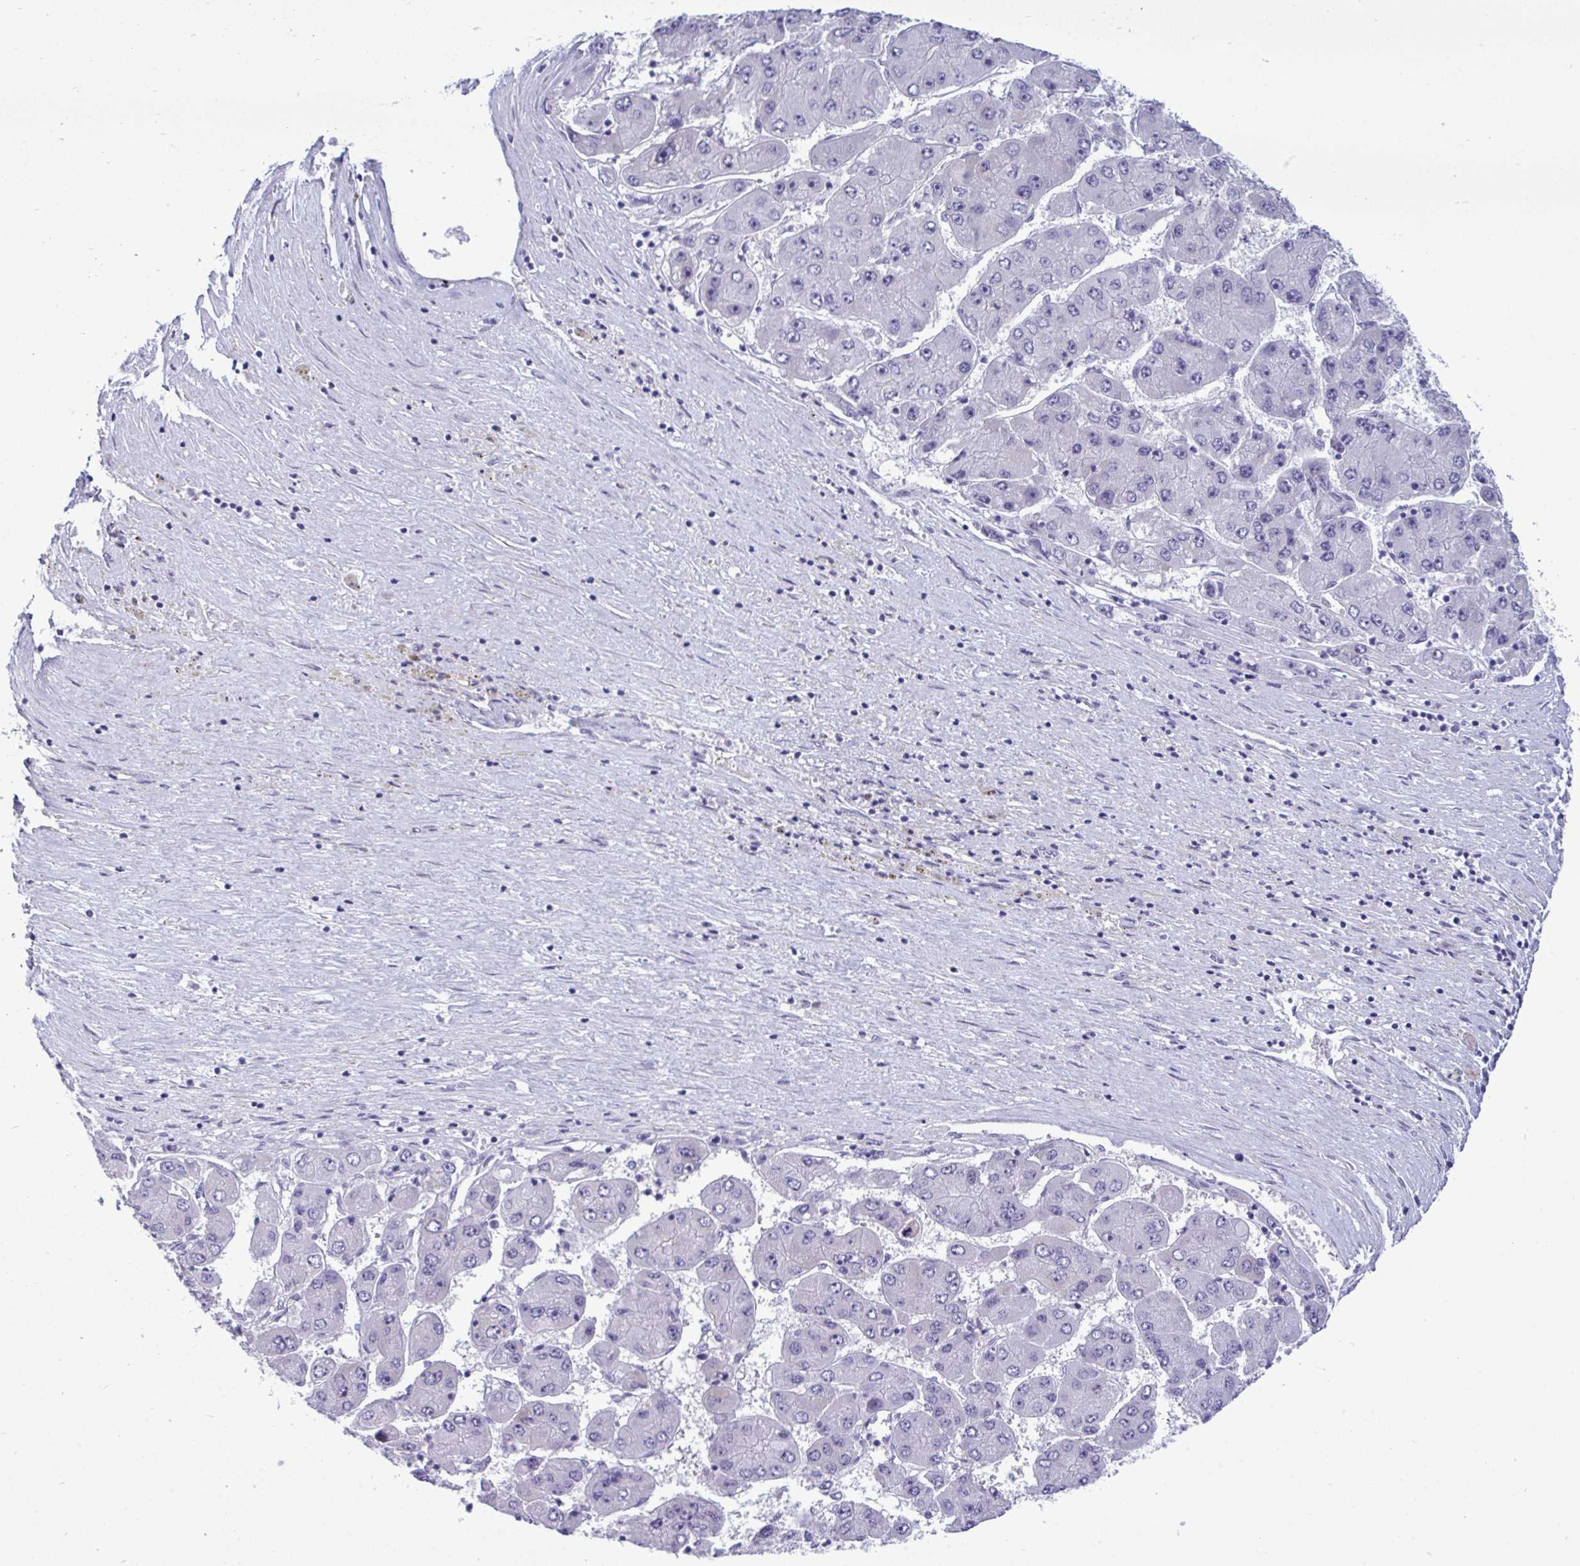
{"staining": {"intensity": "negative", "quantity": "none", "location": "none"}, "tissue": "liver cancer", "cell_type": "Tumor cells", "image_type": "cancer", "snomed": [{"axis": "morphology", "description": "Carcinoma, Hepatocellular, NOS"}, {"axis": "topography", "description": "Liver"}], "caption": "Immunohistochemical staining of human hepatocellular carcinoma (liver) displays no significant positivity in tumor cells.", "gene": "MYH10", "patient": {"sex": "female", "age": 61}}